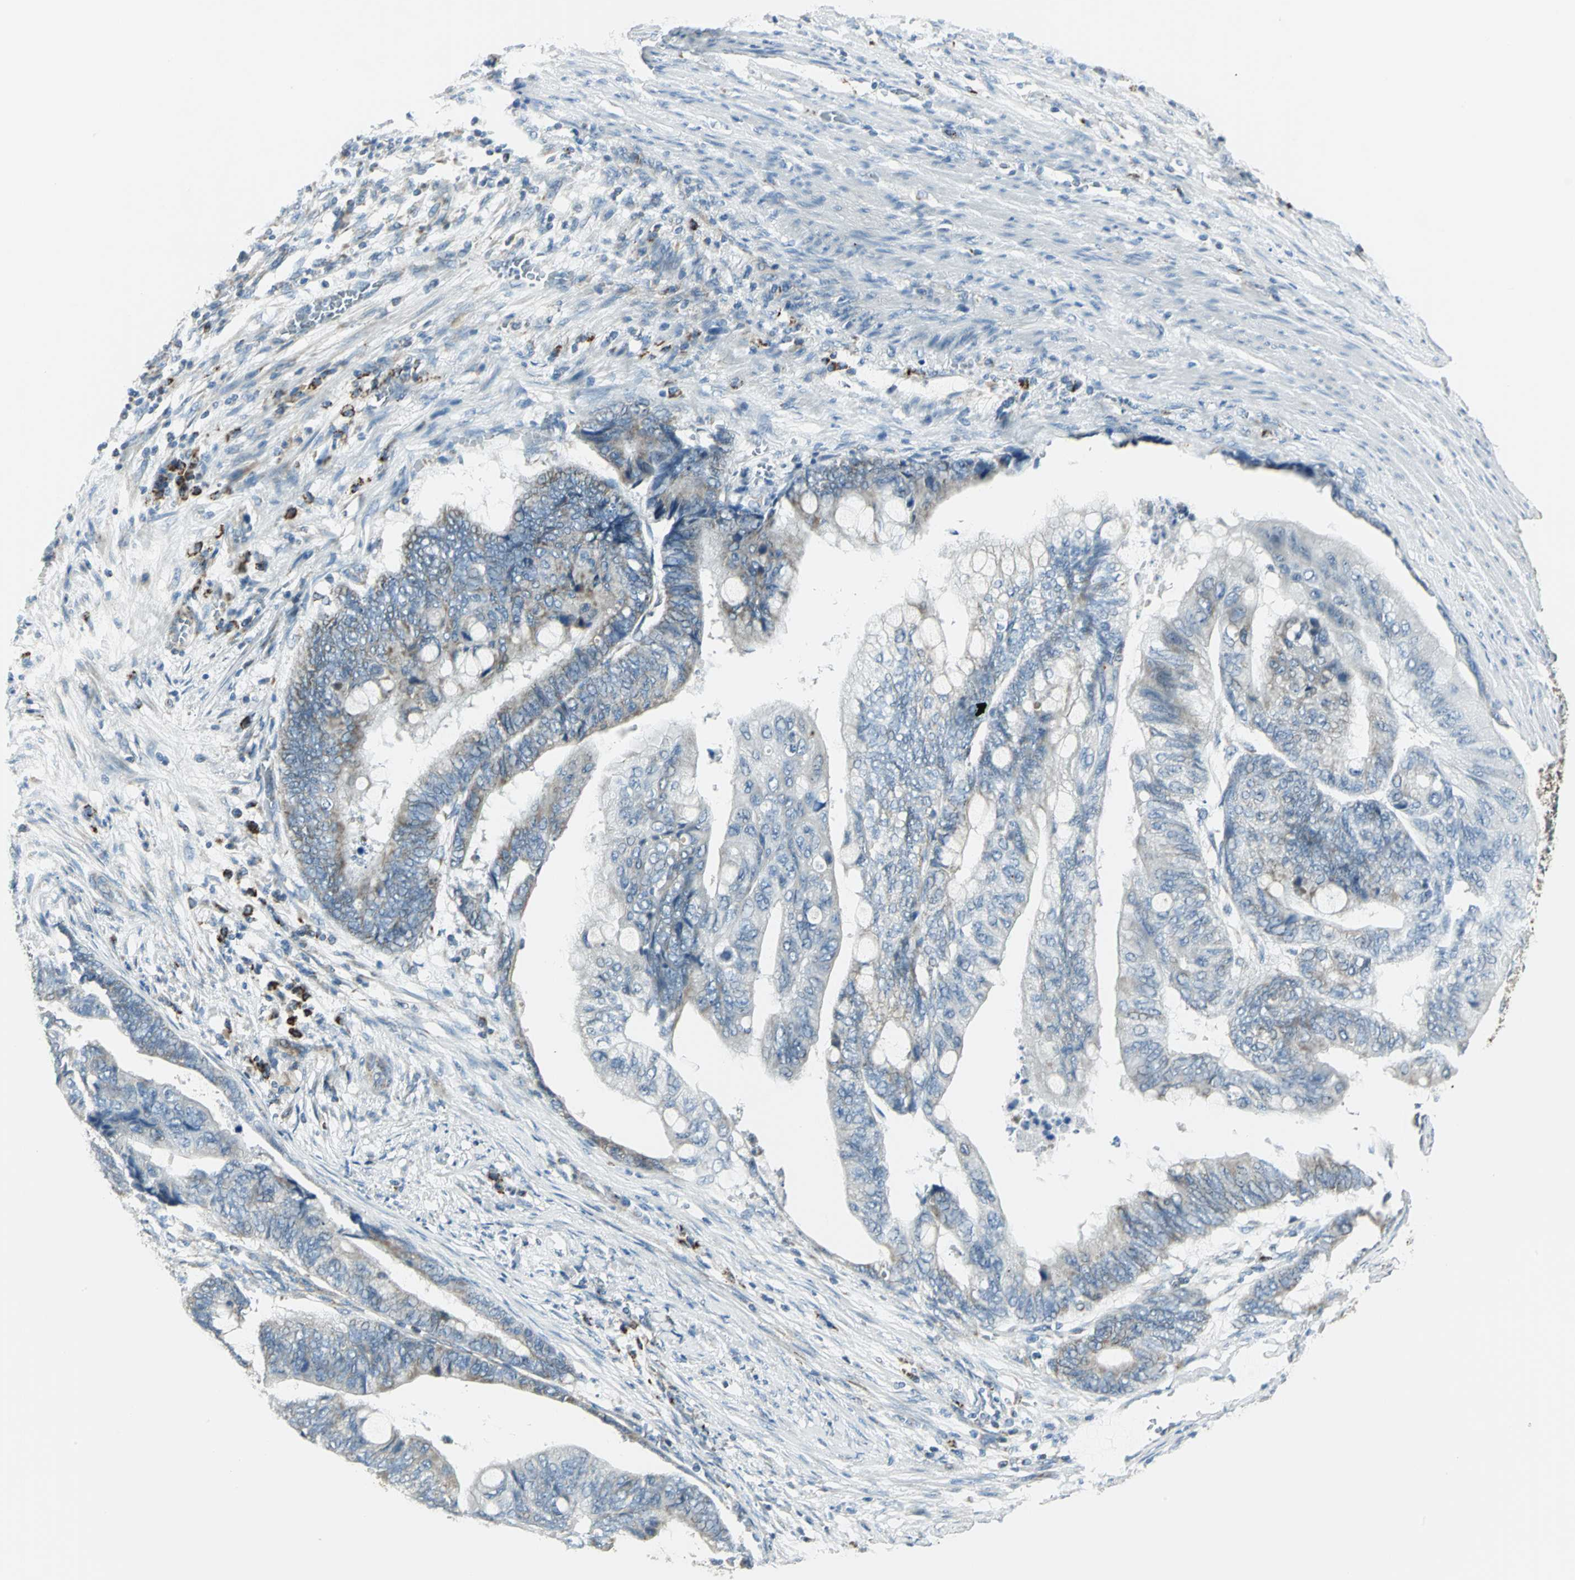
{"staining": {"intensity": "weak", "quantity": "25%-75%", "location": "cytoplasmic/membranous"}, "tissue": "colorectal cancer", "cell_type": "Tumor cells", "image_type": "cancer", "snomed": [{"axis": "morphology", "description": "Normal tissue, NOS"}, {"axis": "morphology", "description": "Adenocarcinoma, NOS"}, {"axis": "topography", "description": "Rectum"}, {"axis": "topography", "description": "Peripheral nerve tissue"}], "caption": "This is a micrograph of immunohistochemistry staining of adenocarcinoma (colorectal), which shows weak staining in the cytoplasmic/membranous of tumor cells.", "gene": "ACADM", "patient": {"sex": "male", "age": 92}}